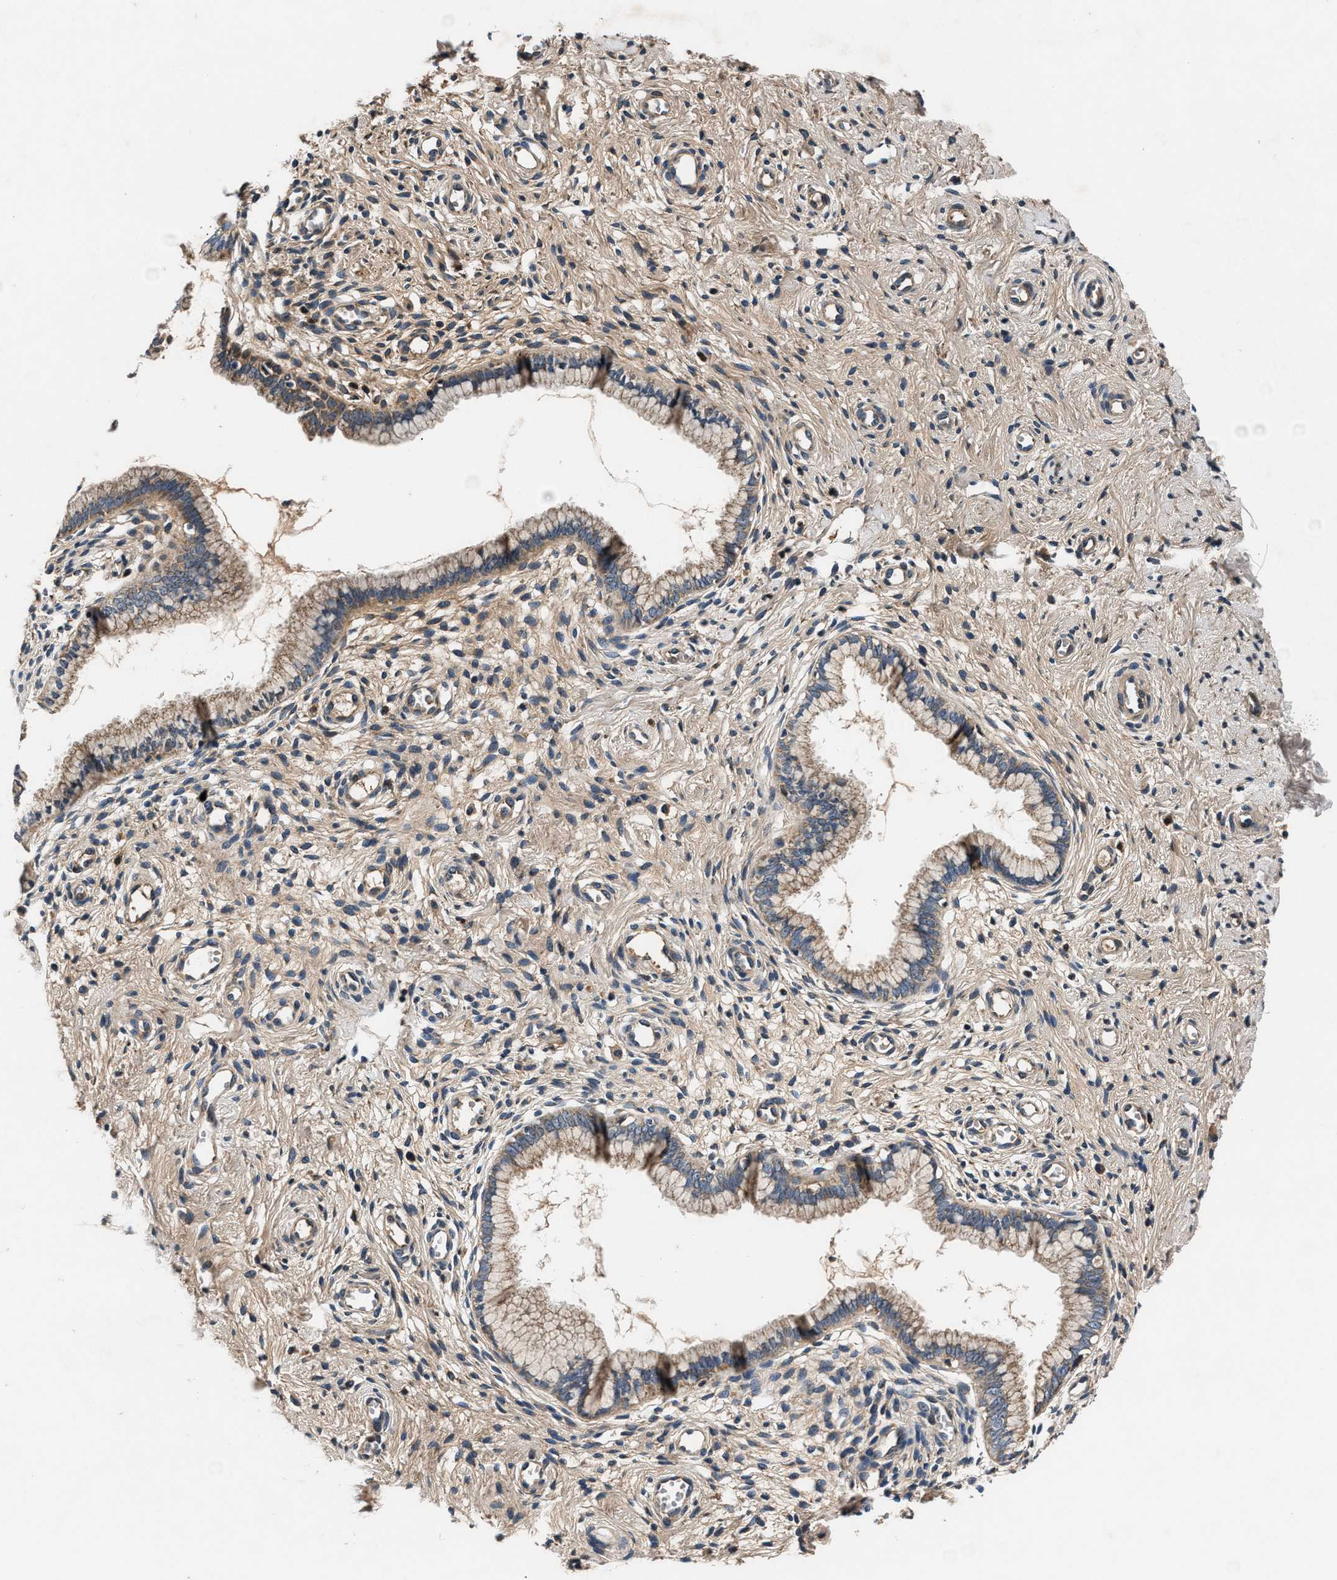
{"staining": {"intensity": "moderate", "quantity": ">75%", "location": "cytoplasmic/membranous"}, "tissue": "cervix", "cell_type": "Glandular cells", "image_type": "normal", "snomed": [{"axis": "morphology", "description": "Normal tissue, NOS"}, {"axis": "topography", "description": "Cervix"}], "caption": "Protein expression analysis of unremarkable cervix reveals moderate cytoplasmic/membranous positivity in approximately >75% of glandular cells.", "gene": "IMMT", "patient": {"sex": "female", "age": 65}}